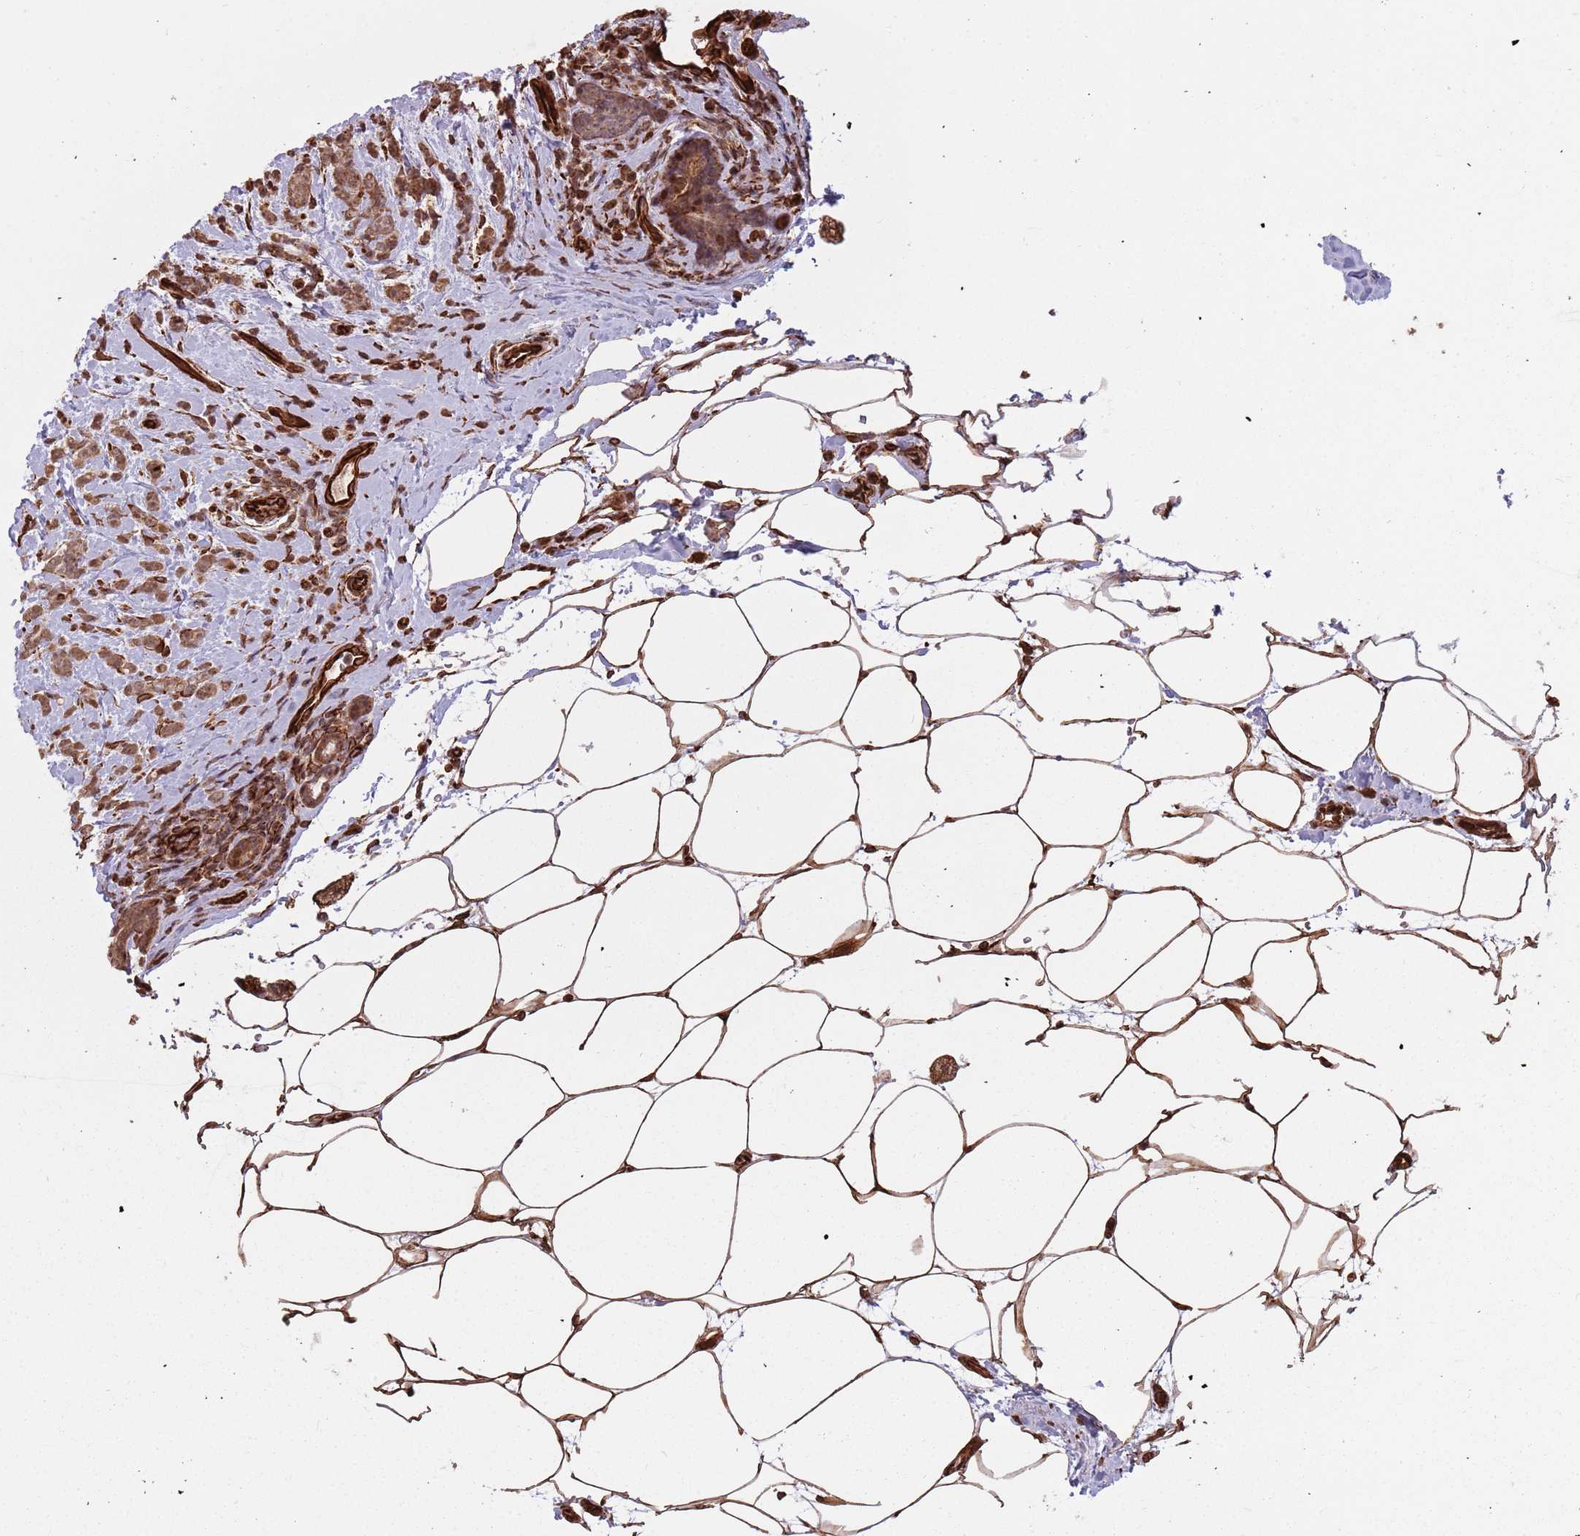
{"staining": {"intensity": "moderate", "quantity": ">75%", "location": "cytoplasmic/membranous"}, "tissue": "breast cancer", "cell_type": "Tumor cells", "image_type": "cancer", "snomed": [{"axis": "morphology", "description": "Lobular carcinoma"}, {"axis": "topography", "description": "Breast"}], "caption": "This micrograph reveals IHC staining of human breast cancer, with medium moderate cytoplasmic/membranous staining in approximately >75% of tumor cells.", "gene": "ADAMTS3", "patient": {"sex": "female", "age": 58}}